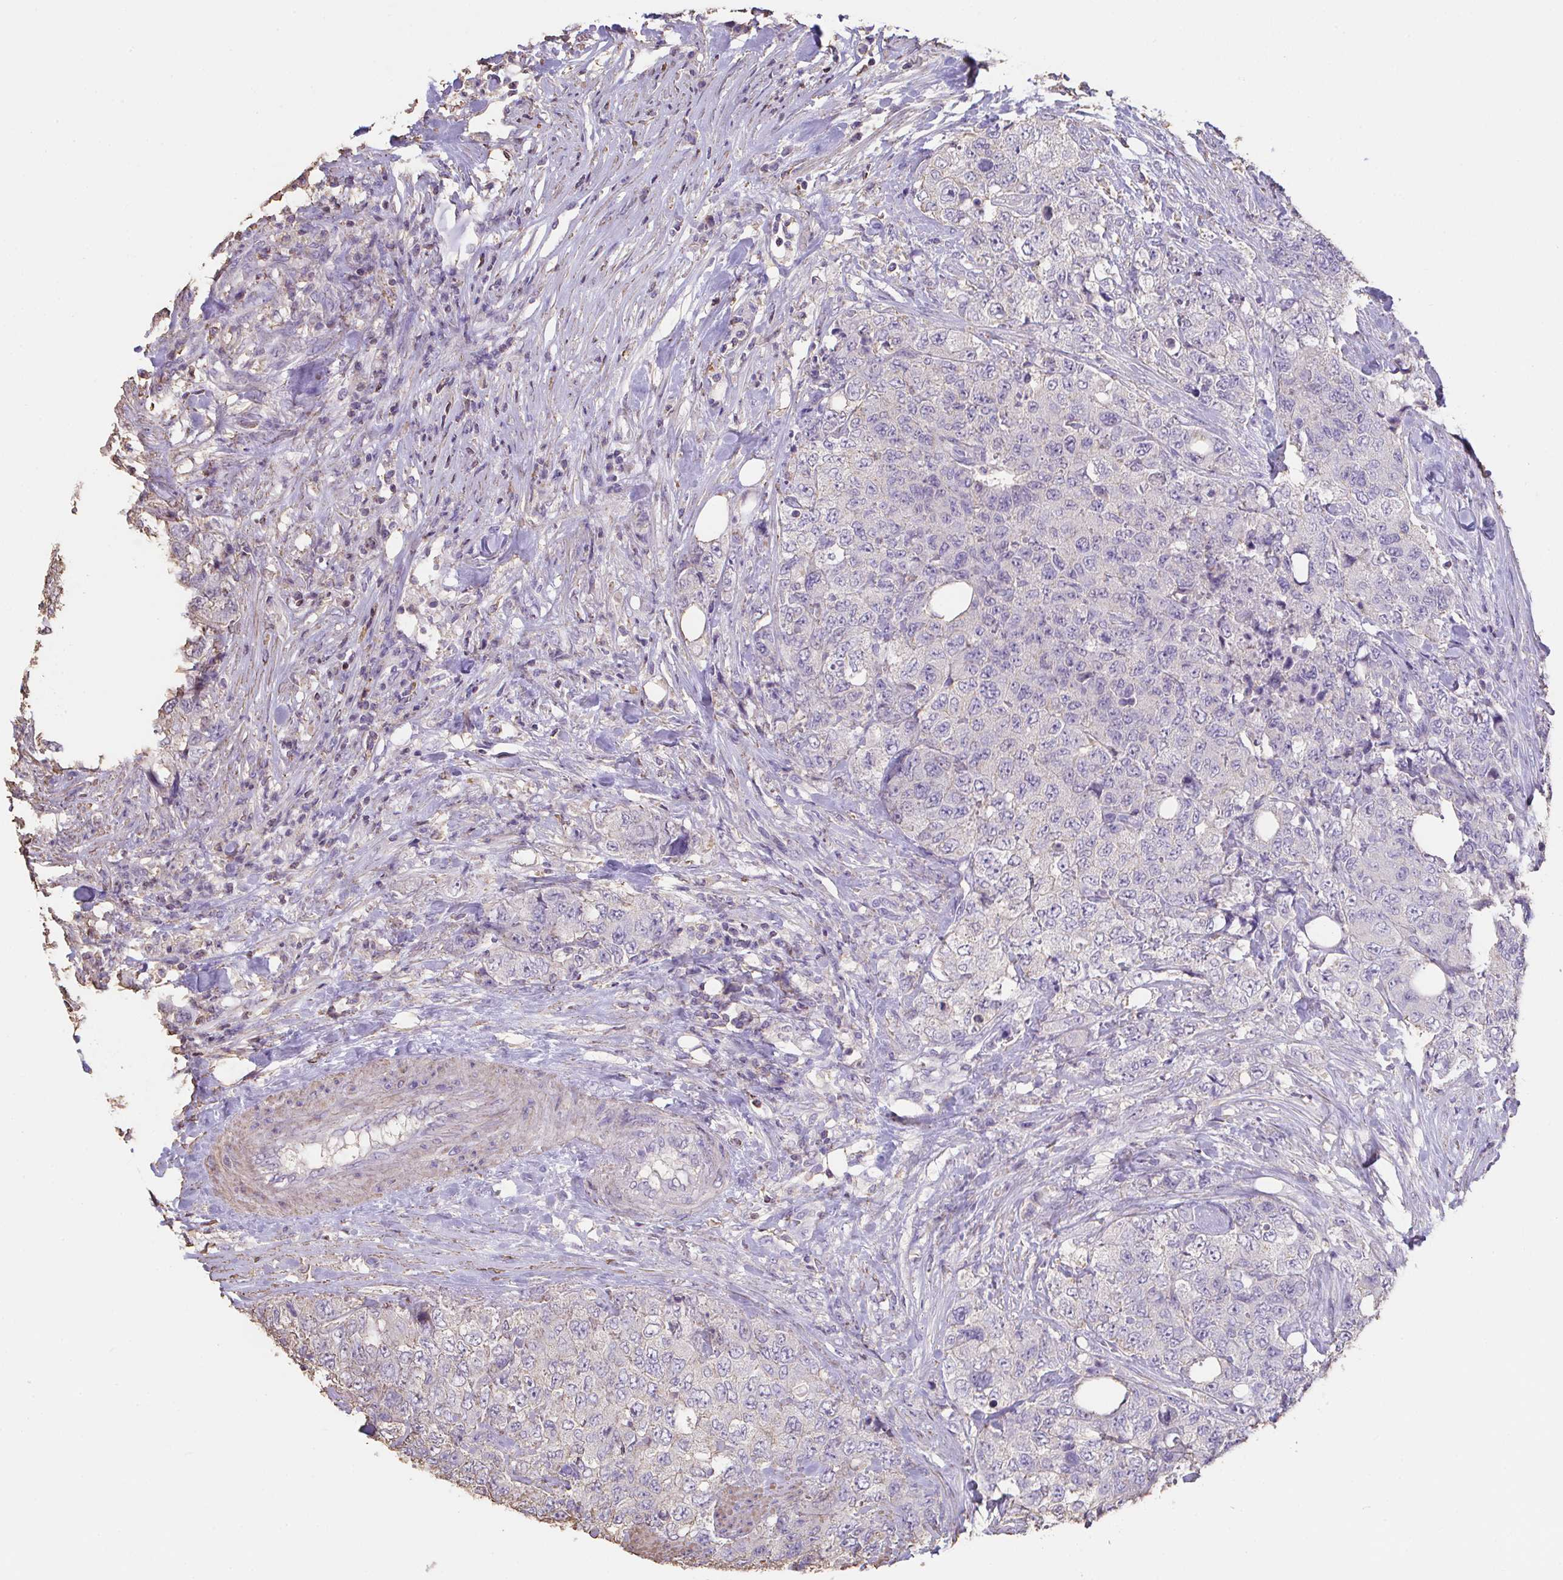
{"staining": {"intensity": "negative", "quantity": "none", "location": "none"}, "tissue": "urothelial cancer", "cell_type": "Tumor cells", "image_type": "cancer", "snomed": [{"axis": "morphology", "description": "Urothelial carcinoma, High grade"}, {"axis": "topography", "description": "Urinary bladder"}], "caption": "Immunohistochemistry micrograph of human high-grade urothelial carcinoma stained for a protein (brown), which exhibits no positivity in tumor cells. (Stains: DAB (3,3'-diaminobenzidine) immunohistochemistry with hematoxylin counter stain, Microscopy: brightfield microscopy at high magnification).", "gene": "IL23R", "patient": {"sex": "female", "age": 78}}